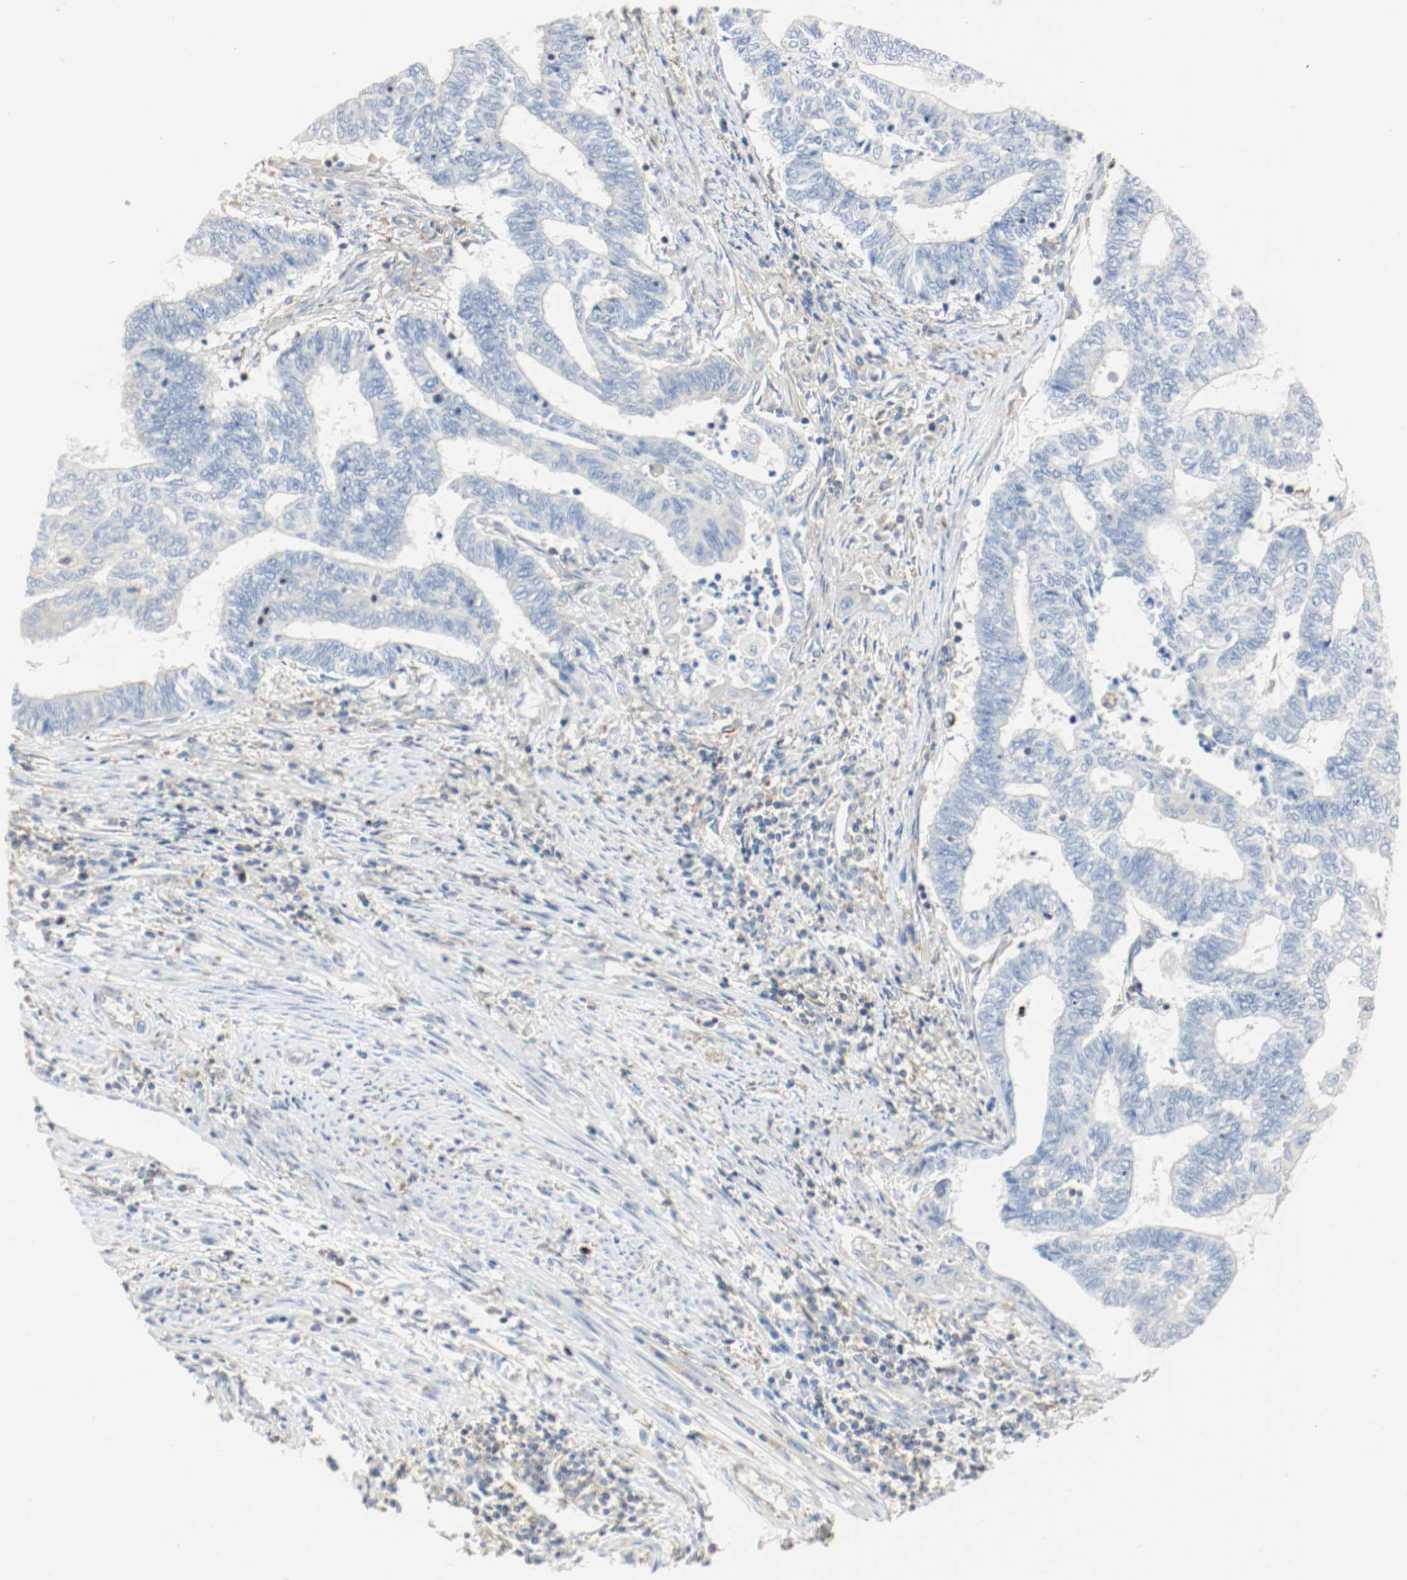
{"staining": {"intensity": "negative", "quantity": "none", "location": "none"}, "tissue": "endometrial cancer", "cell_type": "Tumor cells", "image_type": "cancer", "snomed": [{"axis": "morphology", "description": "Adenocarcinoma, NOS"}, {"axis": "topography", "description": "Uterus"}, {"axis": "topography", "description": "Endometrium"}], "caption": "Tumor cells show no significant positivity in endometrial cancer.", "gene": "ARPC1B", "patient": {"sex": "female", "age": 70}}